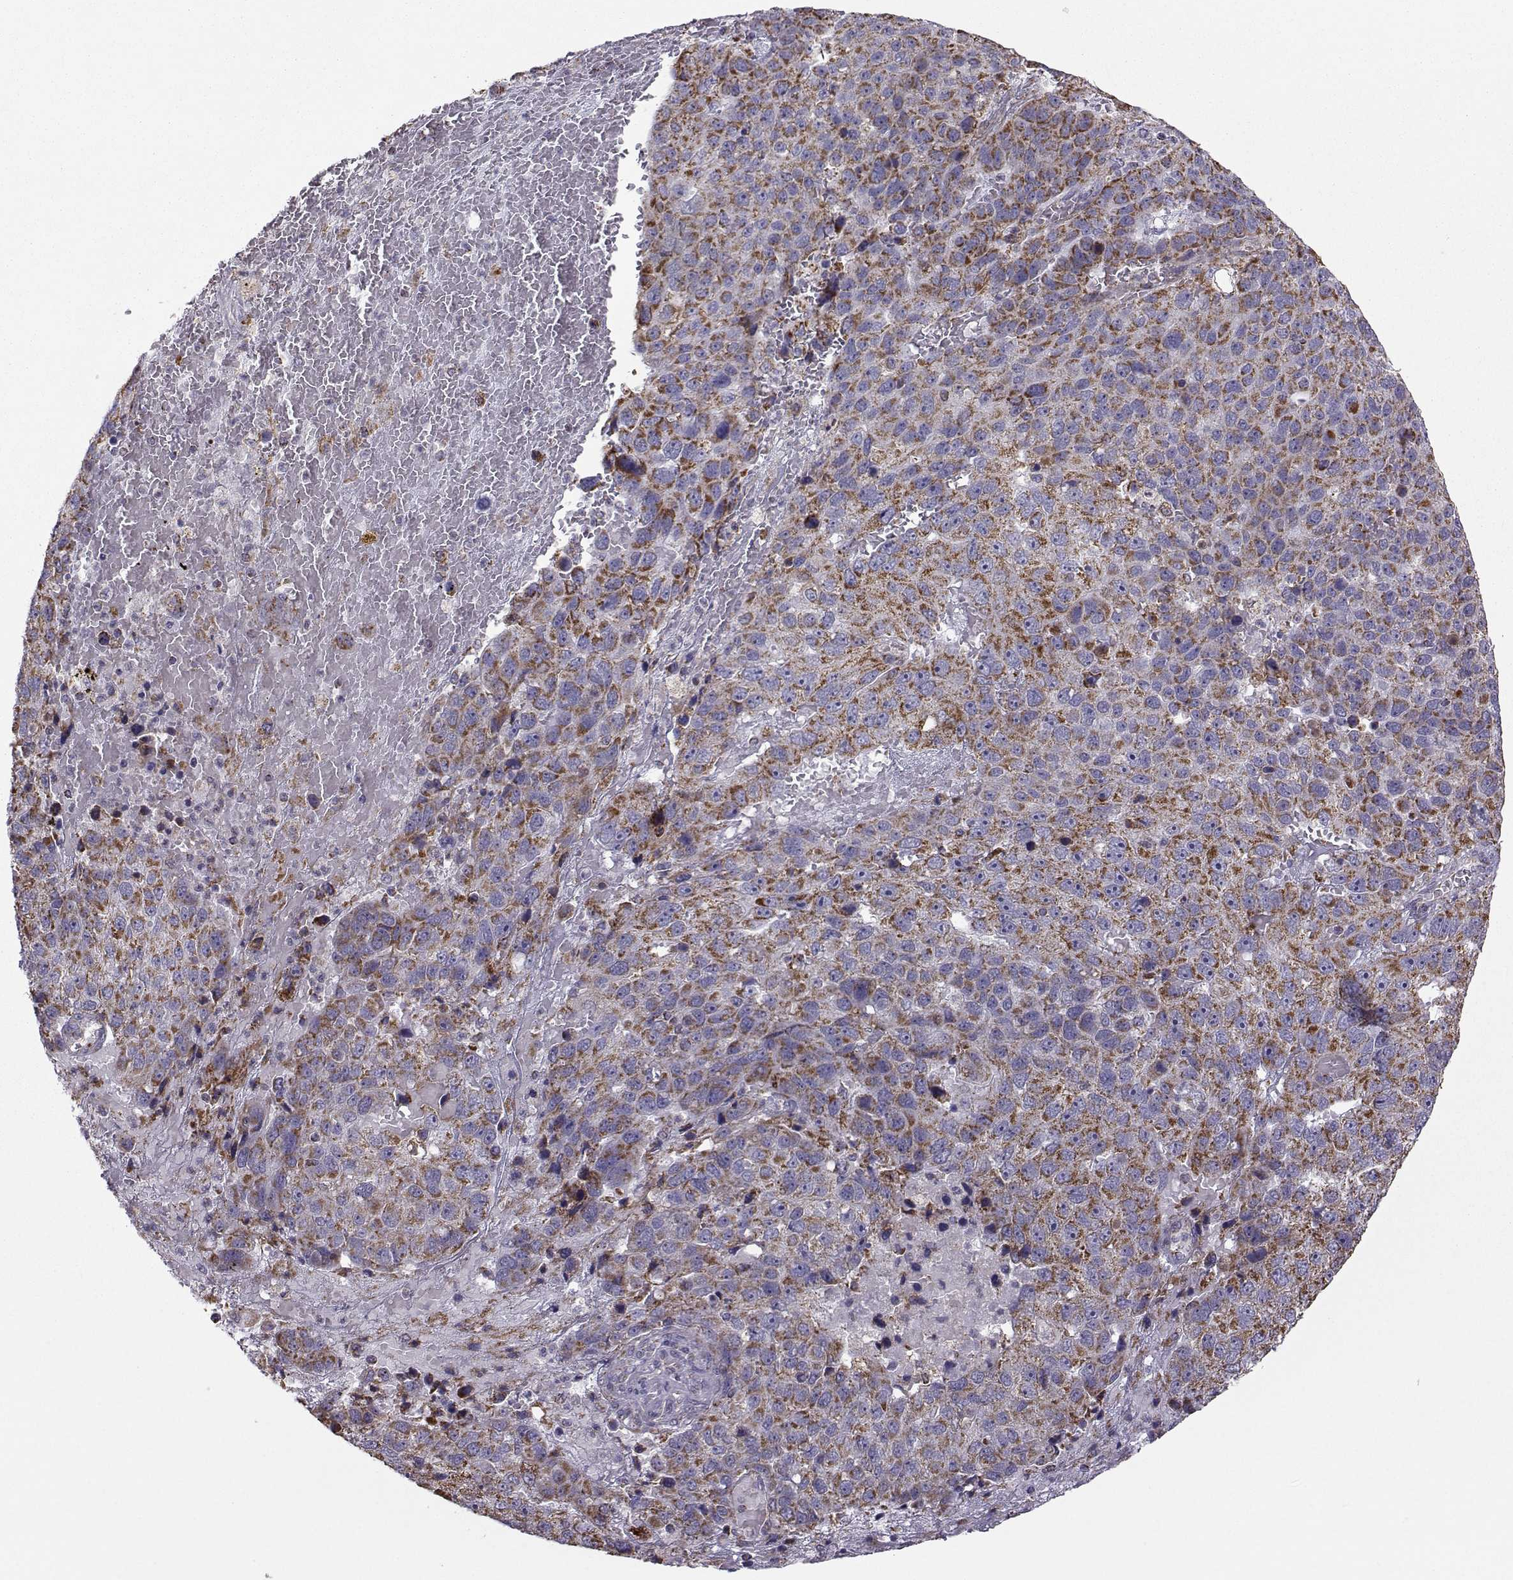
{"staining": {"intensity": "moderate", "quantity": "25%-75%", "location": "cytoplasmic/membranous"}, "tissue": "pancreatic cancer", "cell_type": "Tumor cells", "image_type": "cancer", "snomed": [{"axis": "morphology", "description": "Adenocarcinoma, NOS"}, {"axis": "topography", "description": "Pancreas"}], "caption": "Human adenocarcinoma (pancreatic) stained for a protein (brown) displays moderate cytoplasmic/membranous positive expression in approximately 25%-75% of tumor cells.", "gene": "NECAB3", "patient": {"sex": "female", "age": 61}}